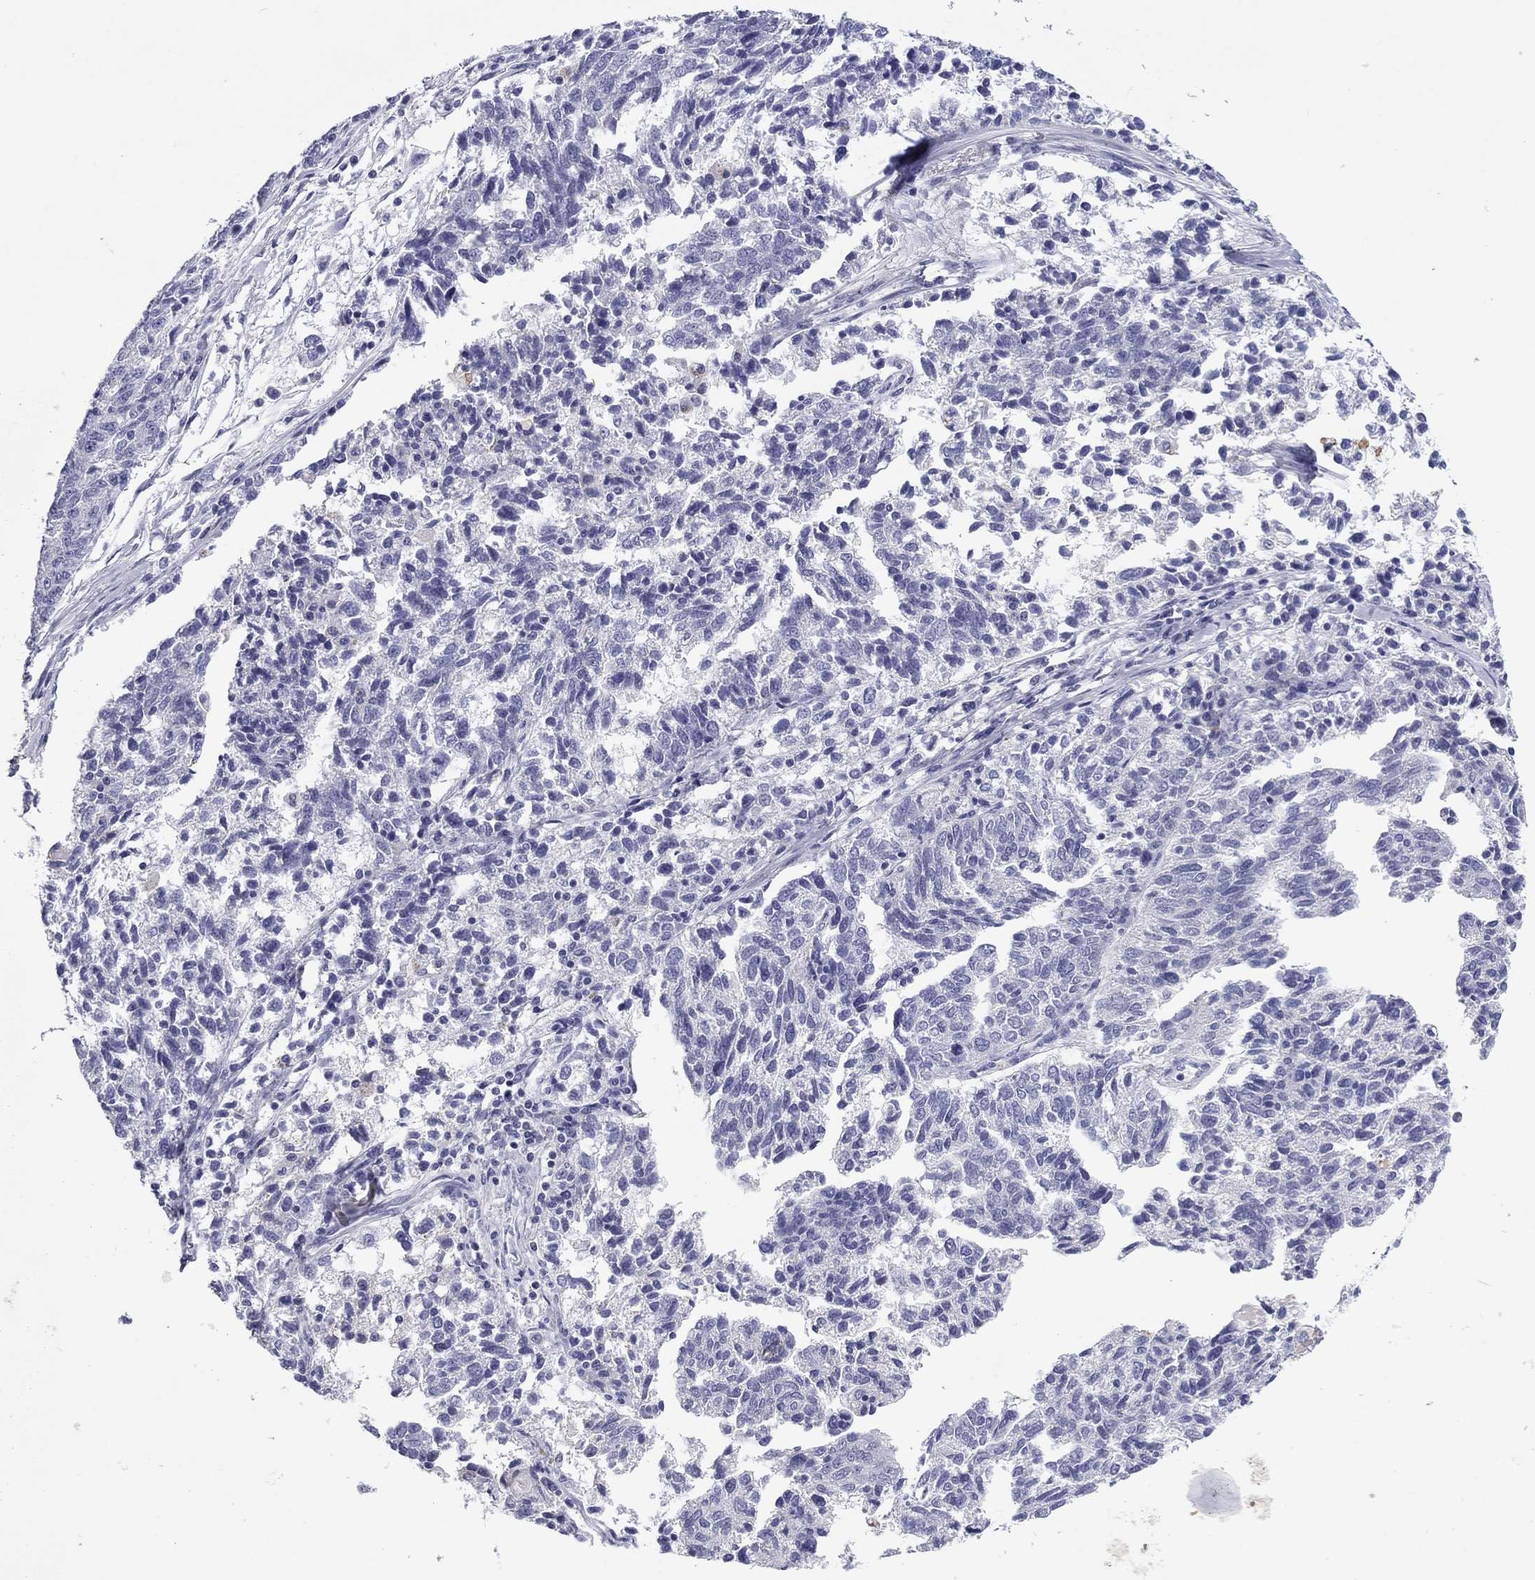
{"staining": {"intensity": "negative", "quantity": "none", "location": "none"}, "tissue": "ovarian cancer", "cell_type": "Tumor cells", "image_type": "cancer", "snomed": [{"axis": "morphology", "description": "Cystadenocarcinoma, serous, NOS"}, {"axis": "topography", "description": "Ovary"}], "caption": "High power microscopy histopathology image of an immunohistochemistry histopathology image of ovarian serous cystadenocarcinoma, revealing no significant staining in tumor cells.", "gene": "TCFL5", "patient": {"sex": "female", "age": 71}}